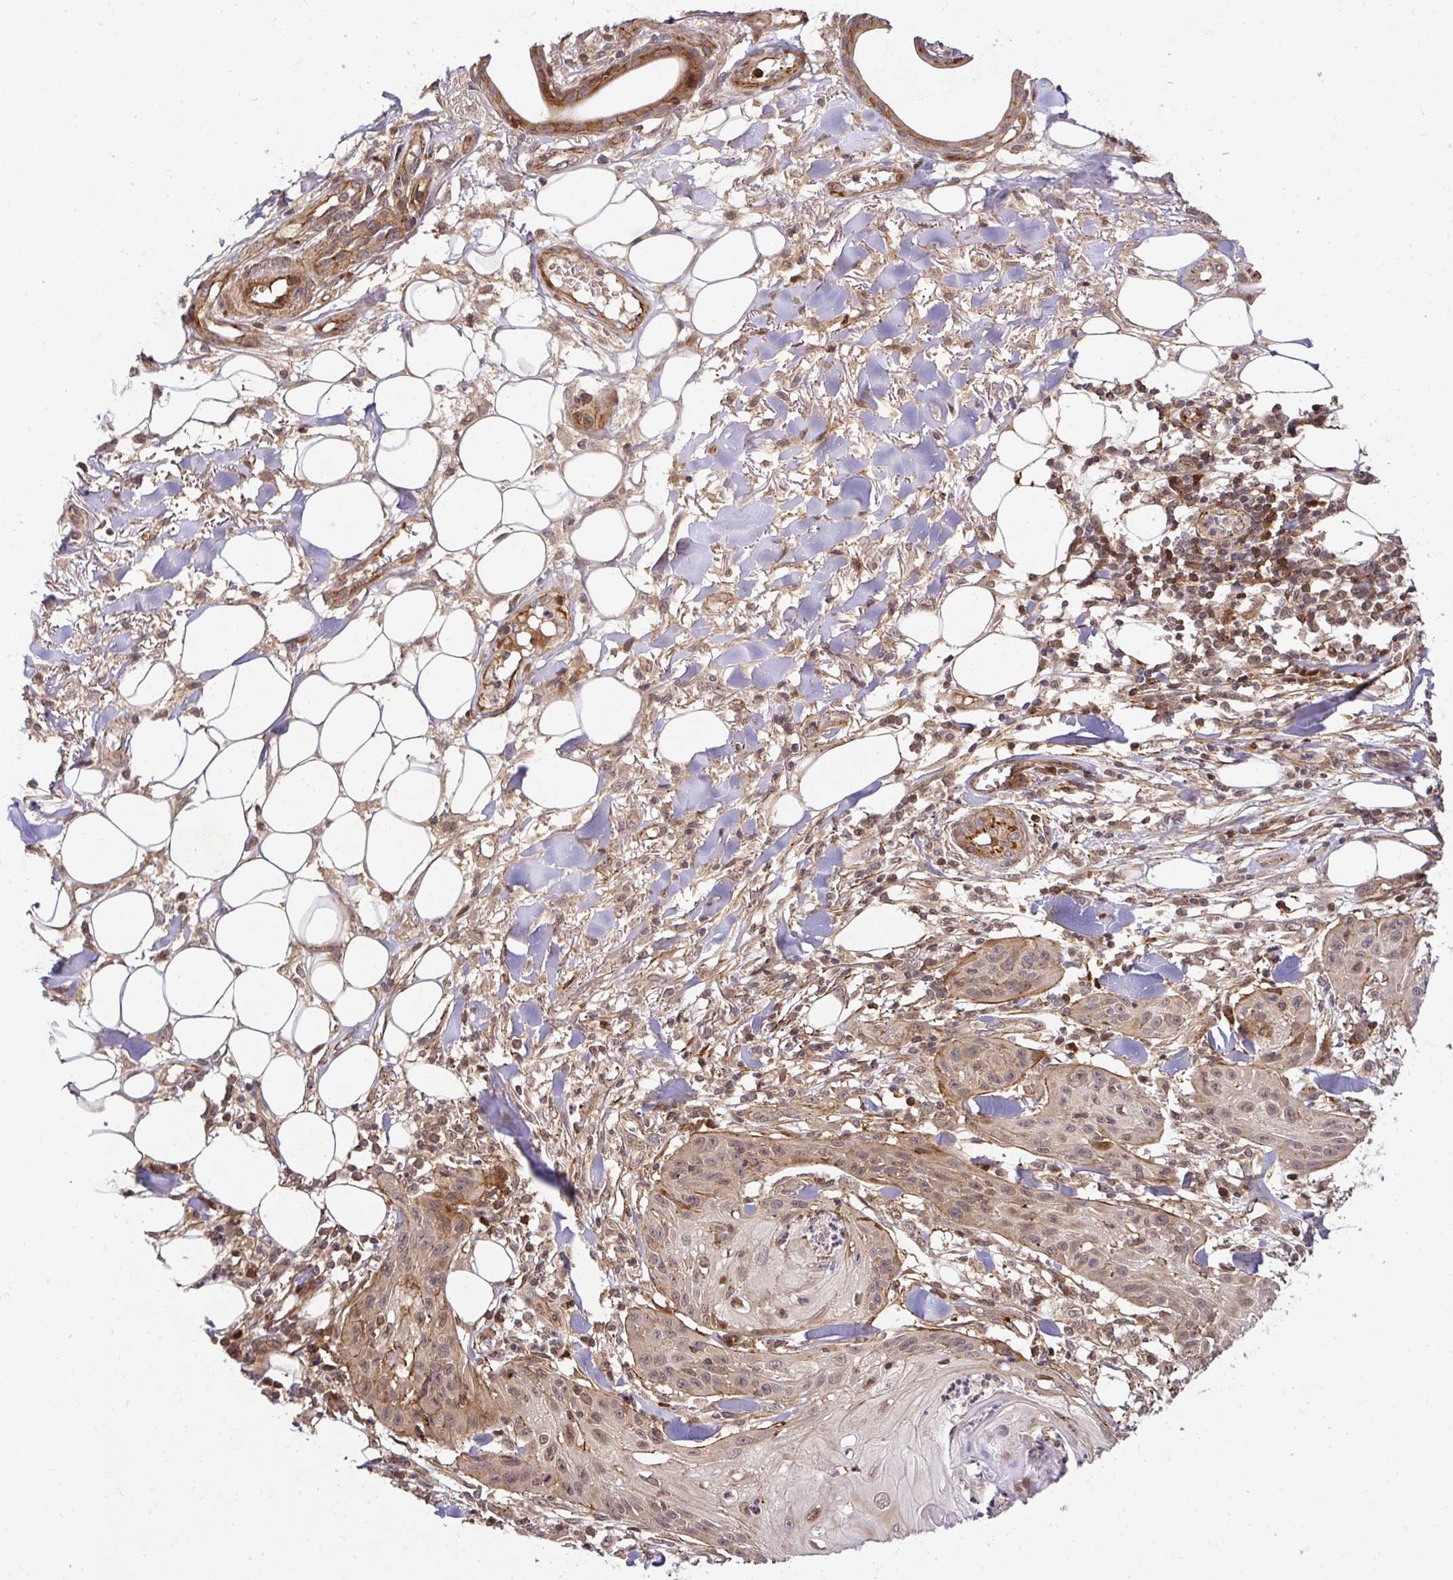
{"staining": {"intensity": "weak", "quantity": "25%-75%", "location": "cytoplasmic/membranous"}, "tissue": "skin cancer", "cell_type": "Tumor cells", "image_type": "cancer", "snomed": [{"axis": "morphology", "description": "Squamous cell carcinoma, NOS"}, {"axis": "topography", "description": "Skin"}], "caption": "High-magnification brightfield microscopy of squamous cell carcinoma (skin) stained with DAB (brown) and counterstained with hematoxylin (blue). tumor cells exhibit weak cytoplasmic/membranous staining is identified in about25%-75% of cells.", "gene": "PSMA4", "patient": {"sex": "female", "age": 88}}